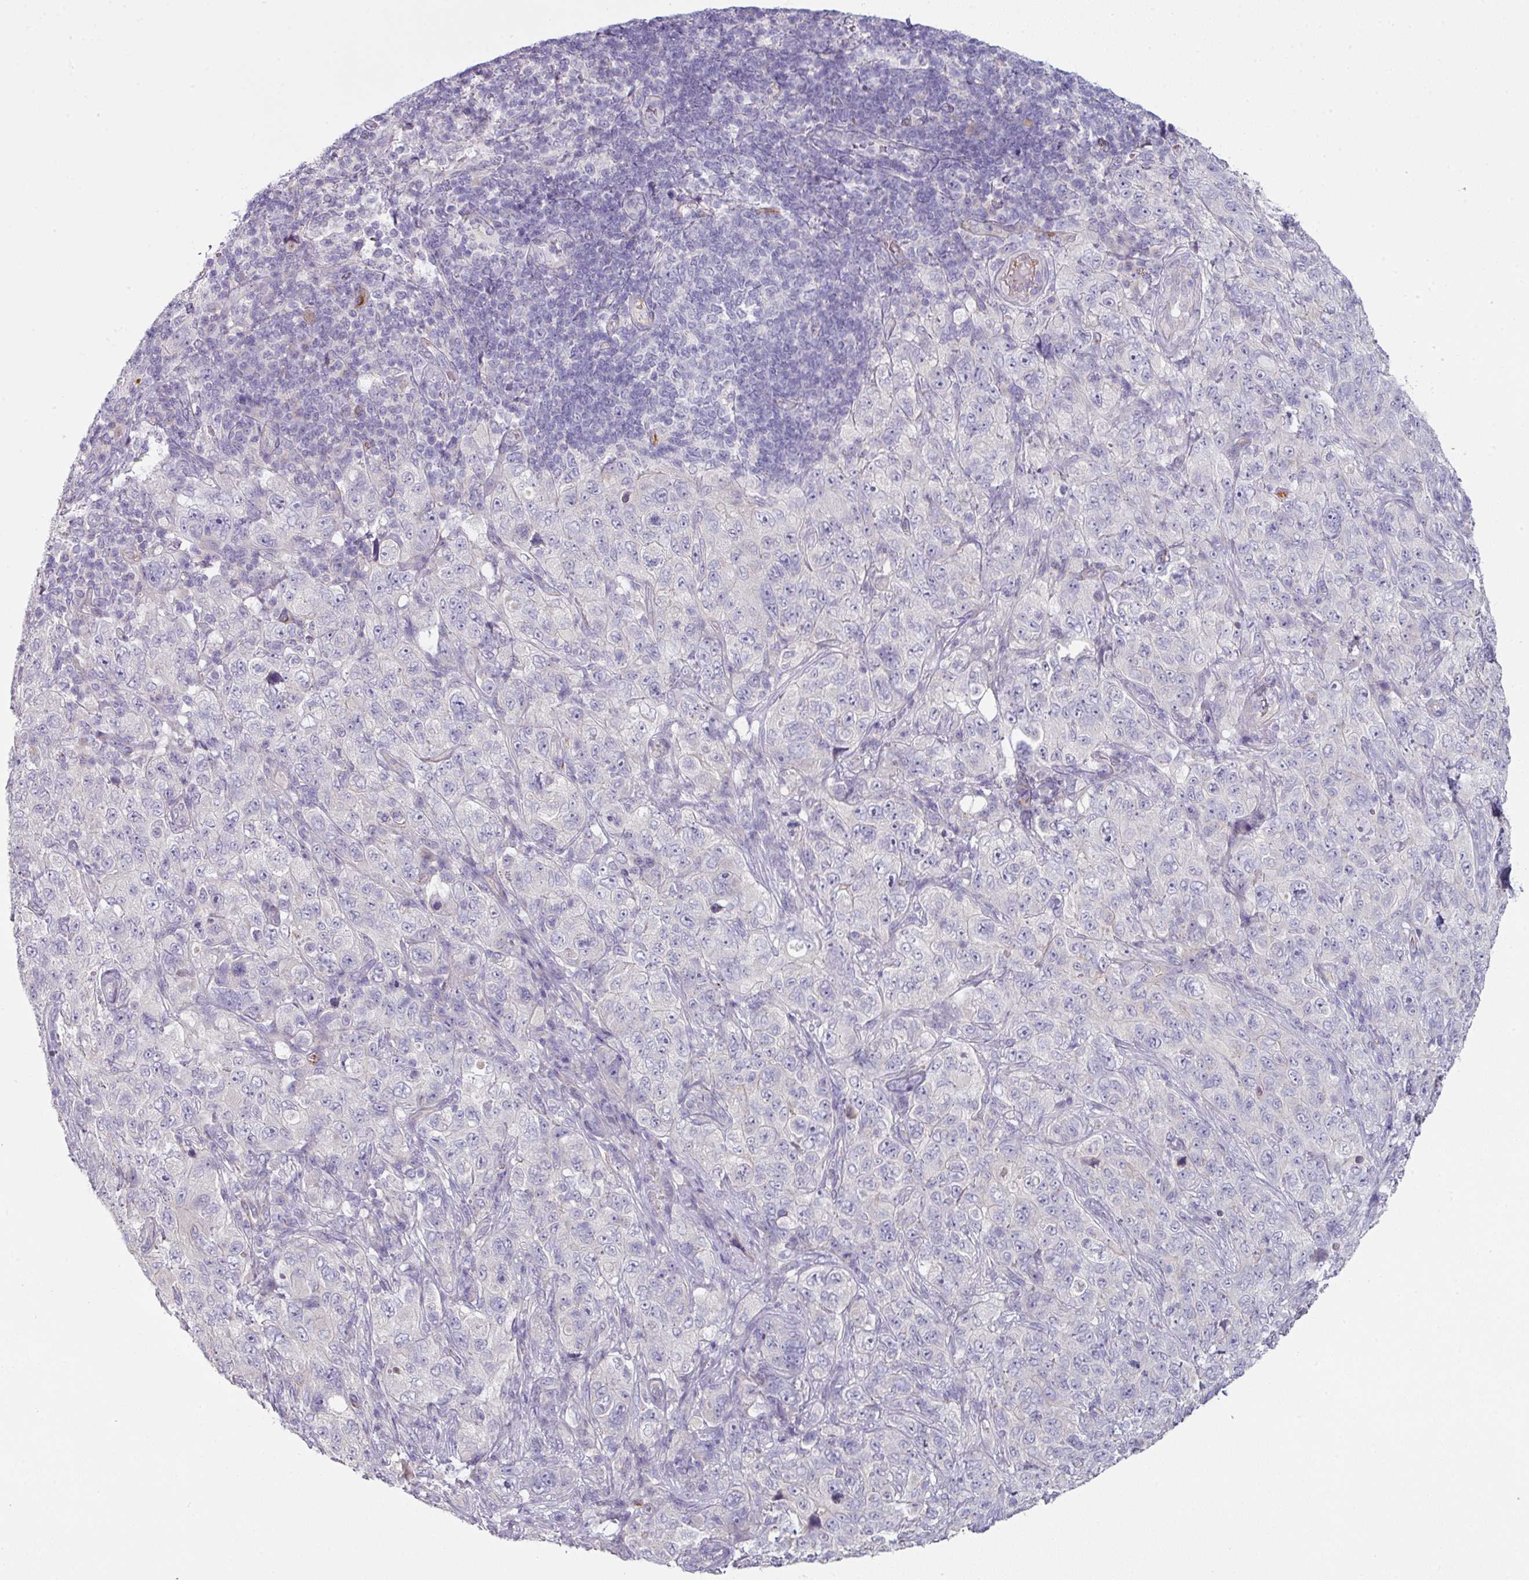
{"staining": {"intensity": "negative", "quantity": "none", "location": "none"}, "tissue": "pancreatic cancer", "cell_type": "Tumor cells", "image_type": "cancer", "snomed": [{"axis": "morphology", "description": "Adenocarcinoma, NOS"}, {"axis": "topography", "description": "Pancreas"}], "caption": "DAB immunohistochemical staining of pancreatic cancer exhibits no significant positivity in tumor cells. (DAB (3,3'-diaminobenzidine) immunohistochemistry (IHC) with hematoxylin counter stain).", "gene": "SLC17A7", "patient": {"sex": "male", "age": 68}}